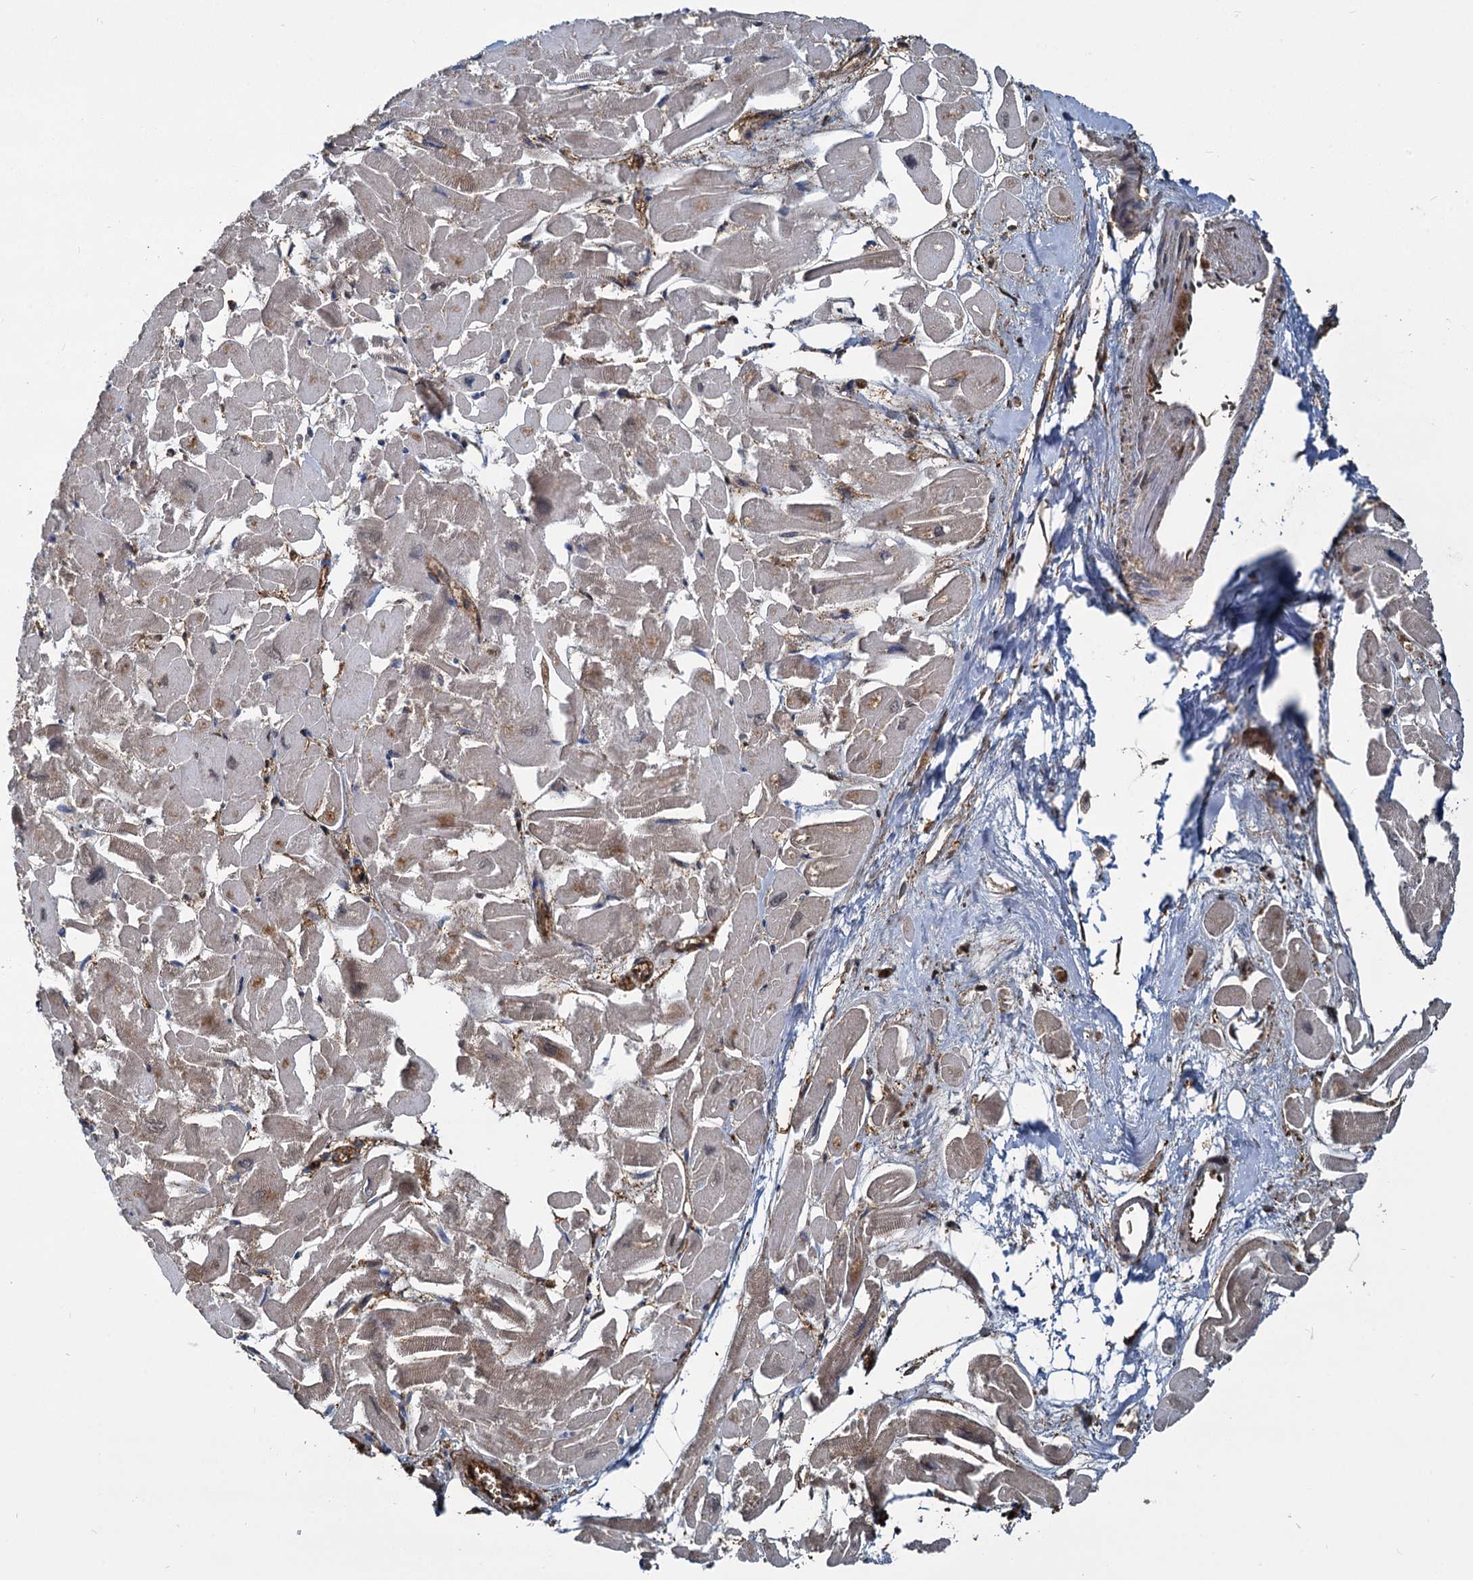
{"staining": {"intensity": "weak", "quantity": "<25%", "location": "cytoplasmic/membranous"}, "tissue": "heart muscle", "cell_type": "Cardiomyocytes", "image_type": "normal", "snomed": [{"axis": "morphology", "description": "Normal tissue, NOS"}, {"axis": "topography", "description": "Heart"}], "caption": "IHC of normal human heart muscle demonstrates no staining in cardiomyocytes.", "gene": "S100A6", "patient": {"sex": "male", "age": 54}}